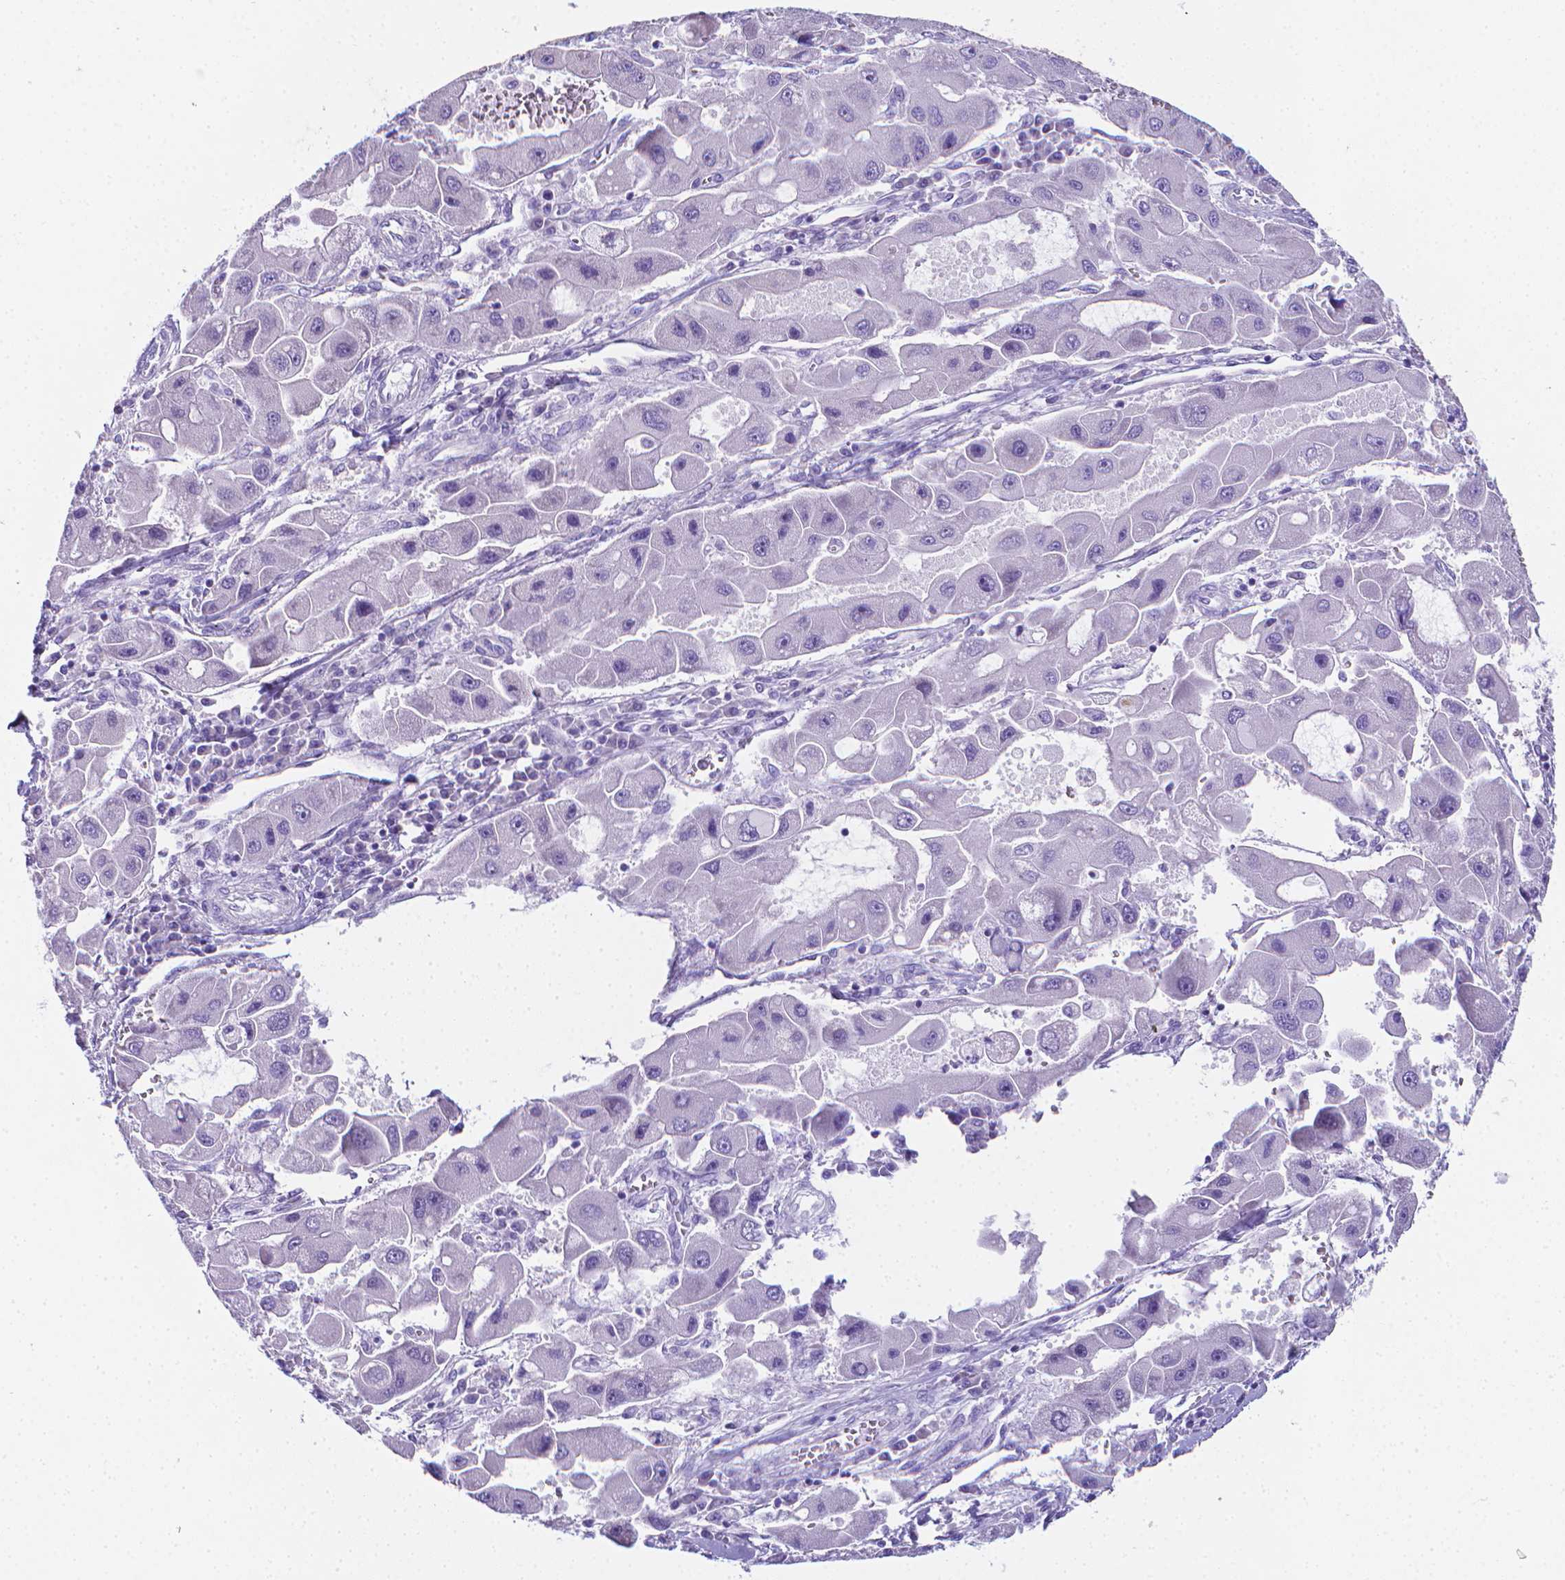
{"staining": {"intensity": "negative", "quantity": "none", "location": "none"}, "tissue": "liver cancer", "cell_type": "Tumor cells", "image_type": "cancer", "snomed": [{"axis": "morphology", "description": "Carcinoma, Hepatocellular, NOS"}, {"axis": "topography", "description": "Liver"}], "caption": "The IHC photomicrograph has no significant positivity in tumor cells of liver hepatocellular carcinoma tissue. (DAB immunohistochemistry visualized using brightfield microscopy, high magnification).", "gene": "LRRC73", "patient": {"sex": "male", "age": 24}}